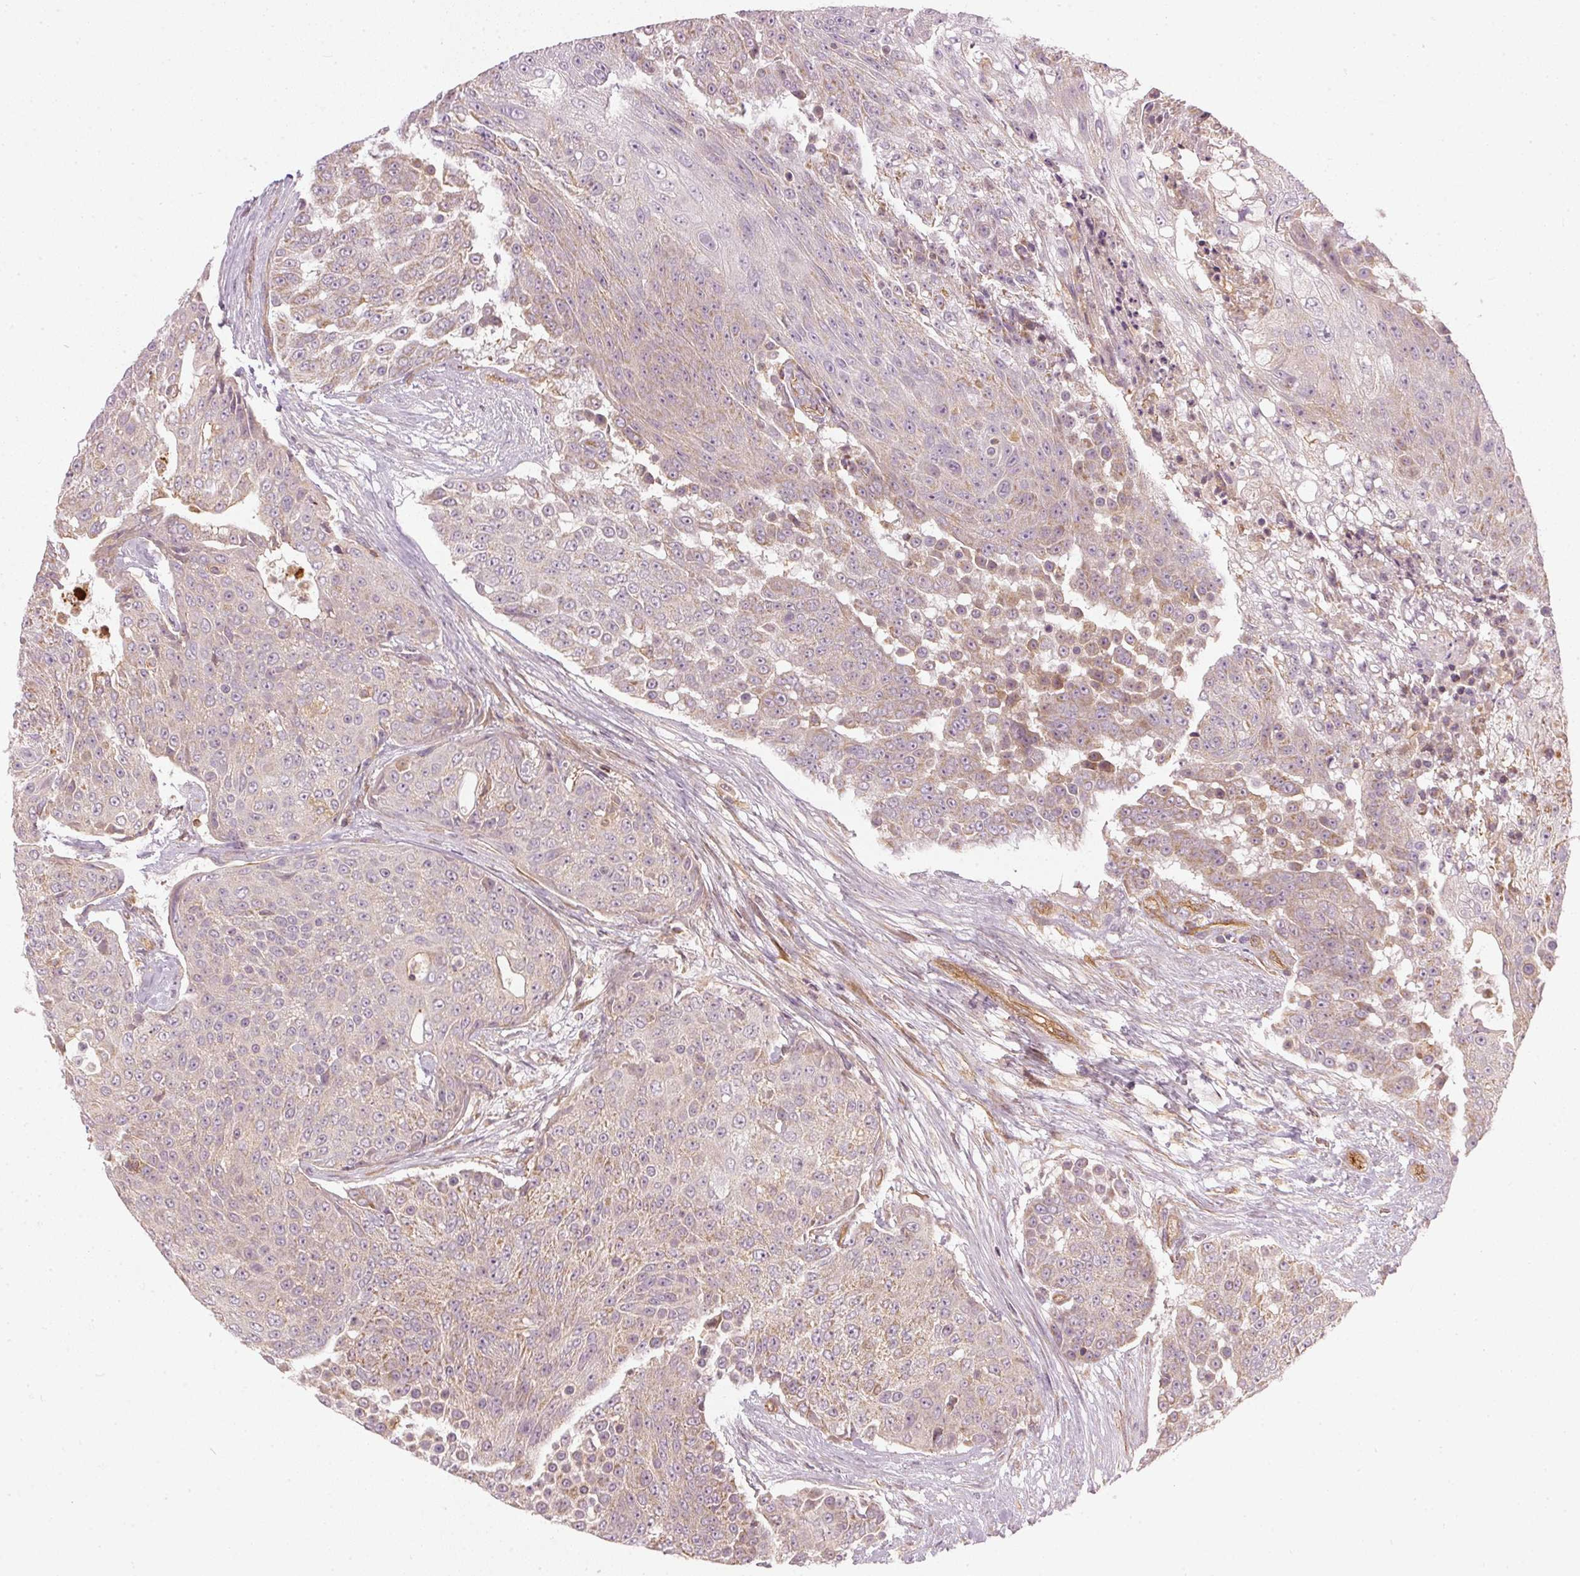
{"staining": {"intensity": "weak", "quantity": "<25%", "location": "cytoplasmic/membranous"}, "tissue": "urothelial cancer", "cell_type": "Tumor cells", "image_type": "cancer", "snomed": [{"axis": "morphology", "description": "Urothelial carcinoma, High grade"}, {"axis": "topography", "description": "Urinary bladder"}], "caption": "There is no significant staining in tumor cells of urothelial cancer.", "gene": "NADK2", "patient": {"sex": "female", "age": 63}}